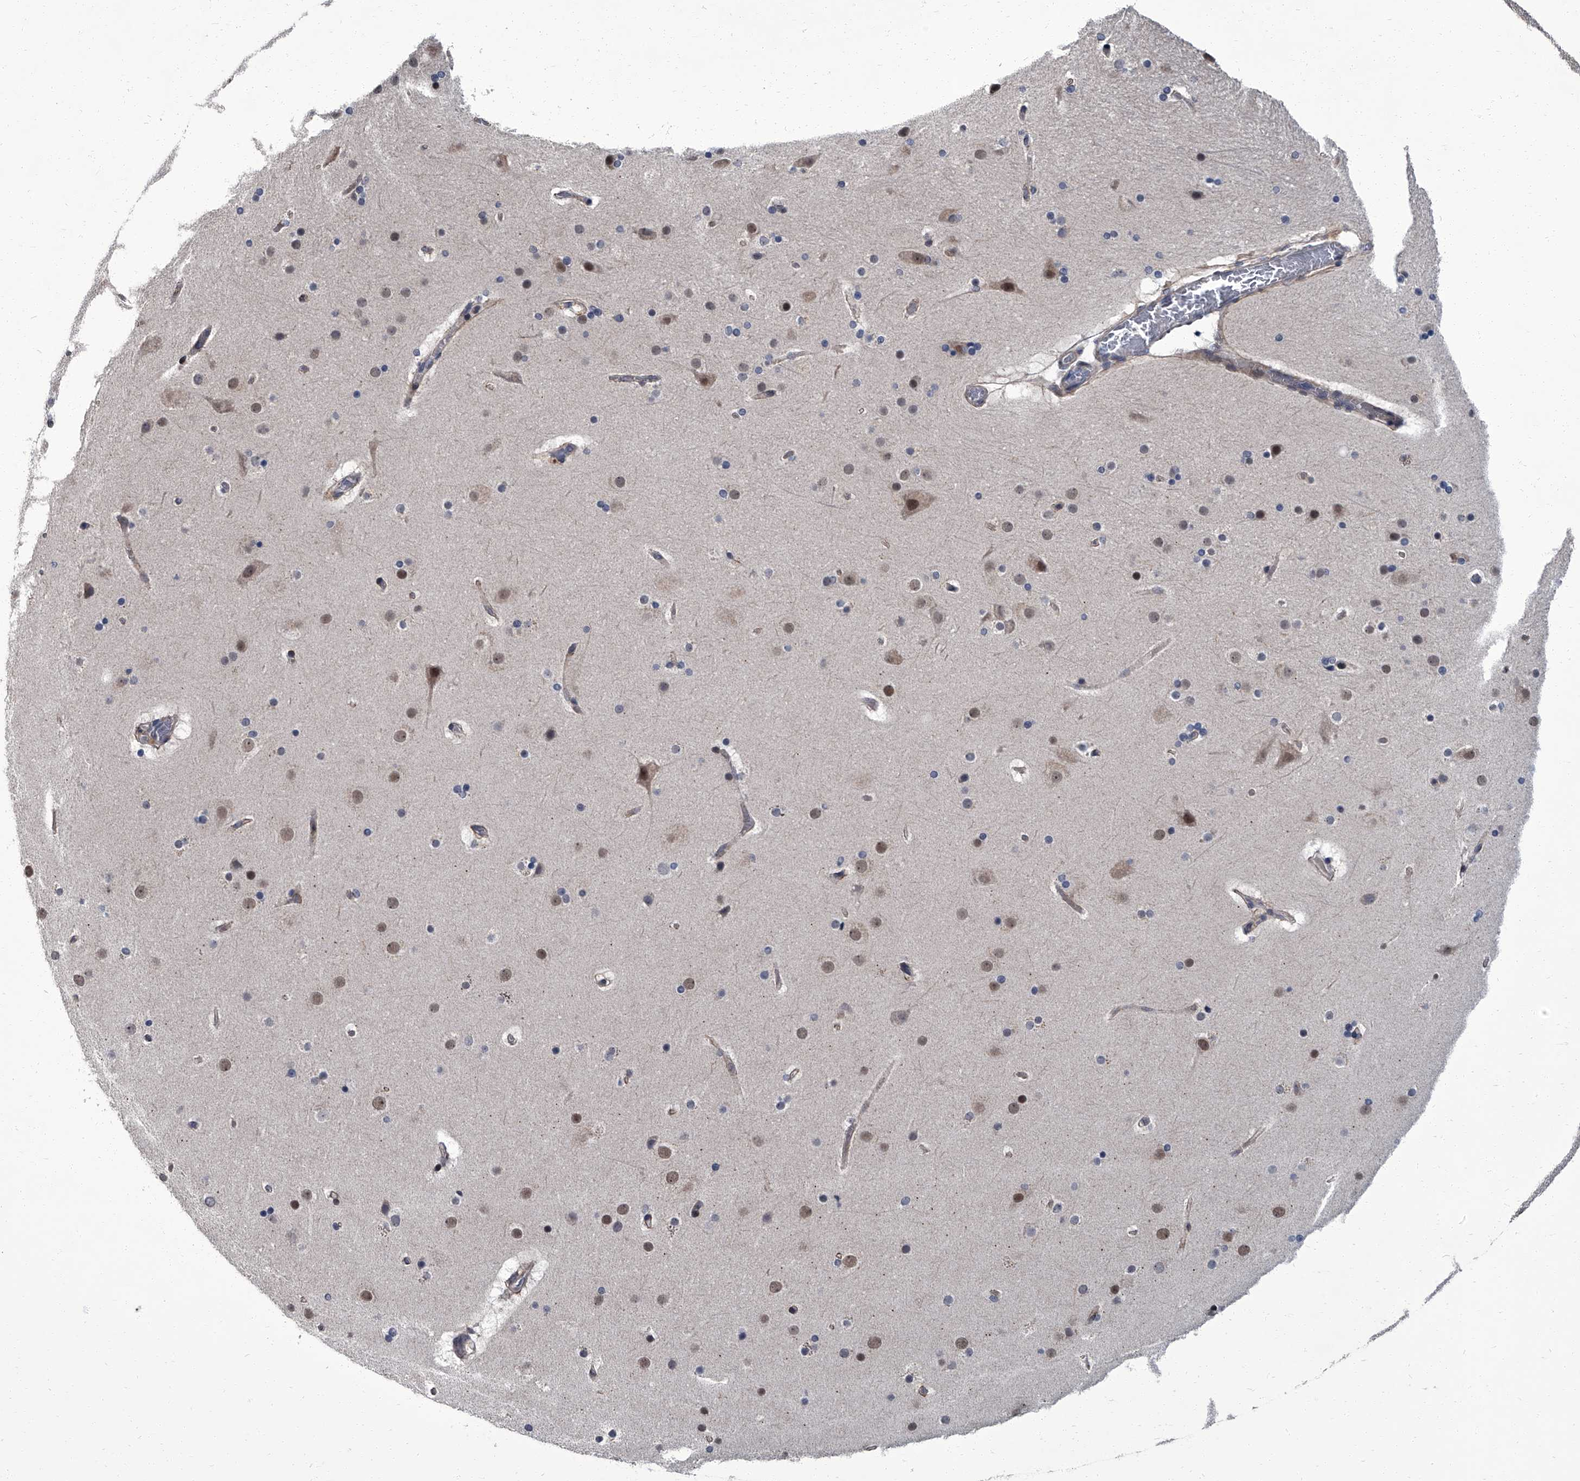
{"staining": {"intensity": "weak", "quantity": ">75%", "location": "cytoplasmic/membranous"}, "tissue": "cerebral cortex", "cell_type": "Endothelial cells", "image_type": "normal", "snomed": [{"axis": "morphology", "description": "Normal tissue, NOS"}, {"axis": "topography", "description": "Cerebral cortex"}], "caption": "IHC histopathology image of normal cerebral cortex: human cerebral cortex stained using immunohistochemistry (IHC) reveals low levels of weak protein expression localized specifically in the cytoplasmic/membranous of endothelial cells, appearing as a cytoplasmic/membranous brown color.", "gene": "ZNF274", "patient": {"sex": "male", "age": 57}}